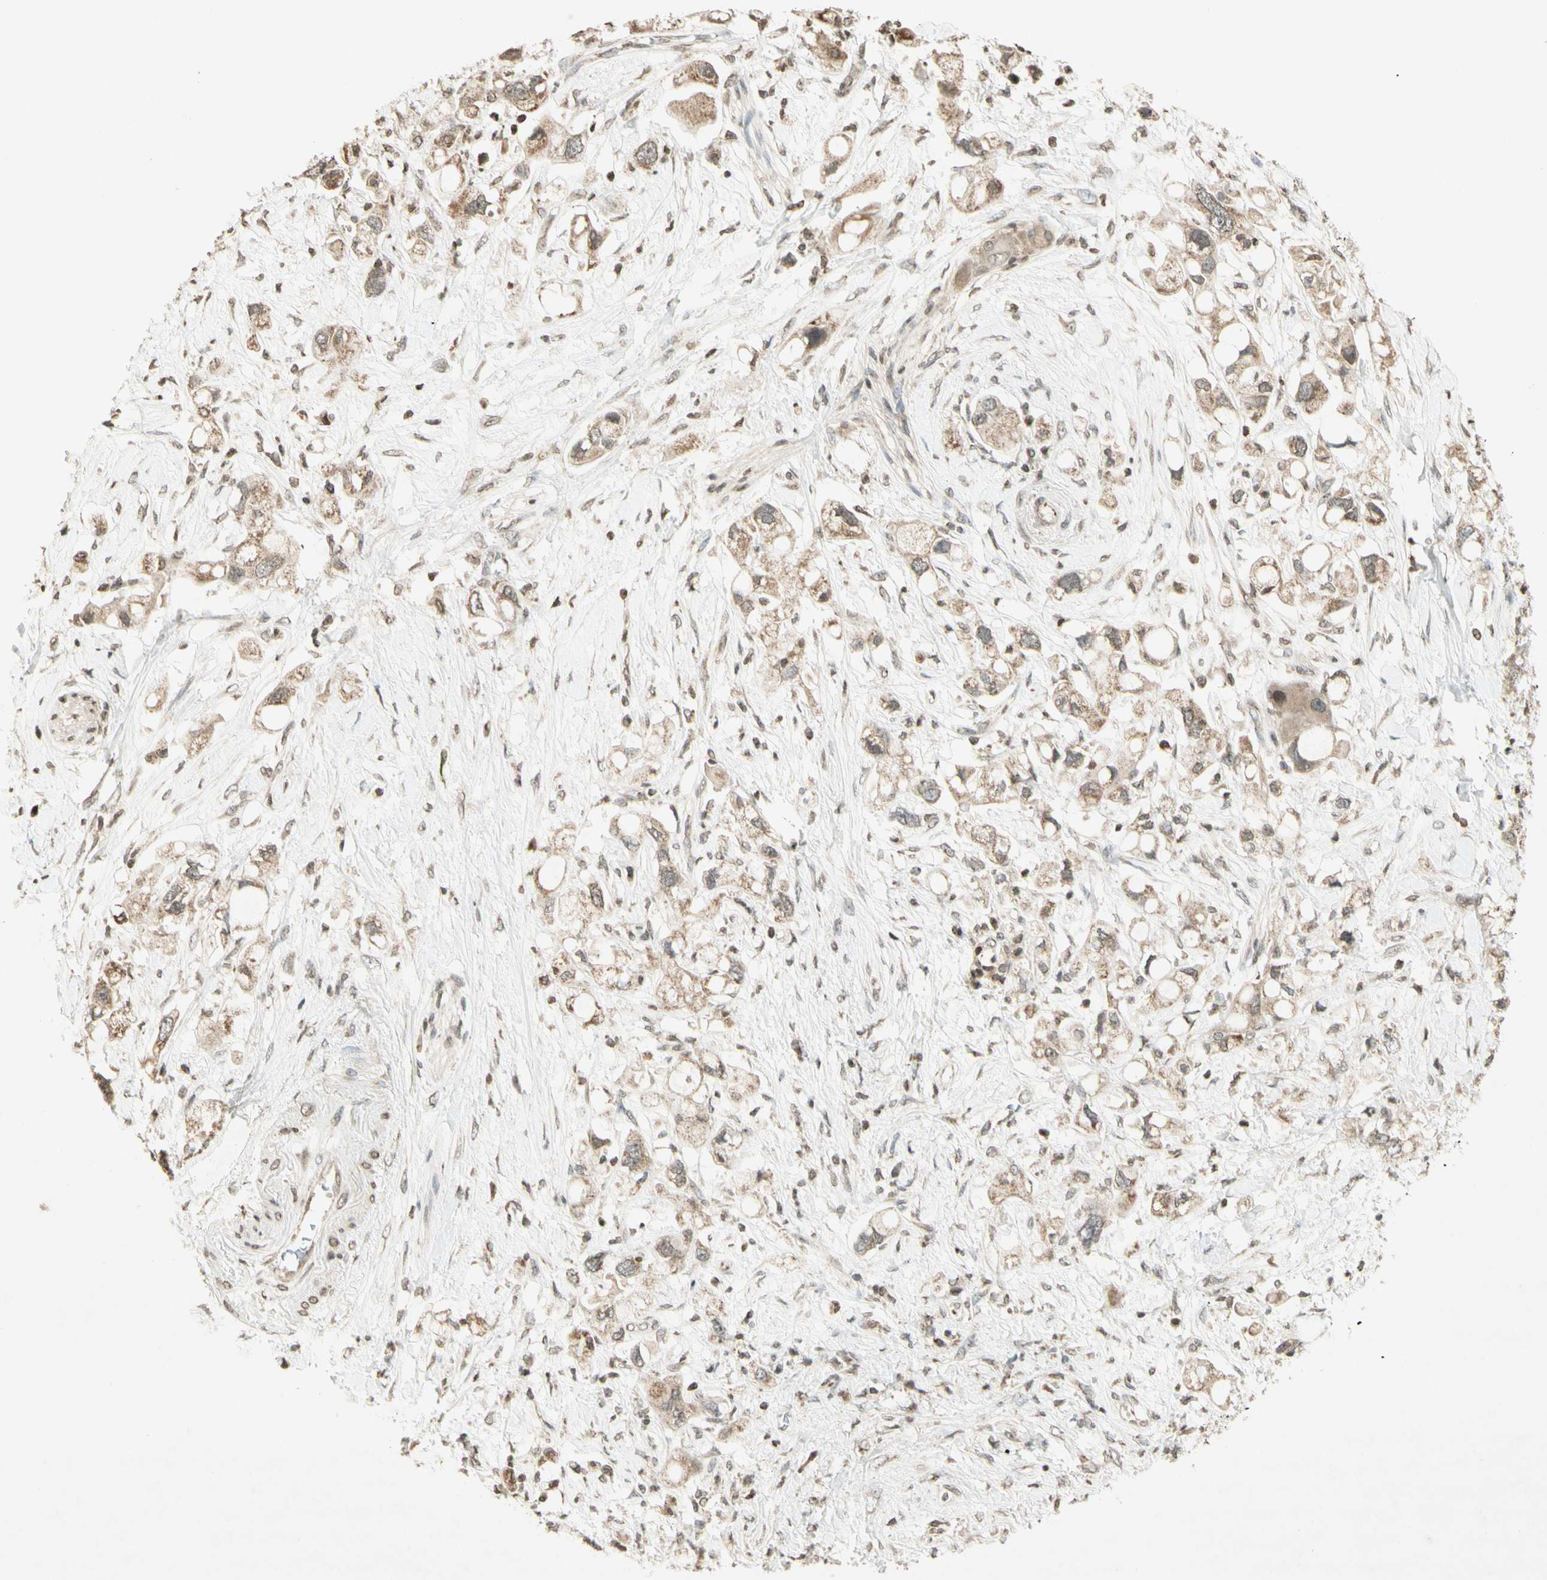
{"staining": {"intensity": "weak", "quantity": "25%-75%", "location": "cytoplasmic/membranous"}, "tissue": "pancreatic cancer", "cell_type": "Tumor cells", "image_type": "cancer", "snomed": [{"axis": "morphology", "description": "Adenocarcinoma, NOS"}, {"axis": "topography", "description": "Pancreas"}], "caption": "Pancreatic adenocarcinoma was stained to show a protein in brown. There is low levels of weak cytoplasmic/membranous expression in approximately 25%-75% of tumor cells. The staining was performed using DAB (3,3'-diaminobenzidine), with brown indicating positive protein expression. Nuclei are stained blue with hematoxylin.", "gene": "CCNI", "patient": {"sex": "female", "age": 56}}